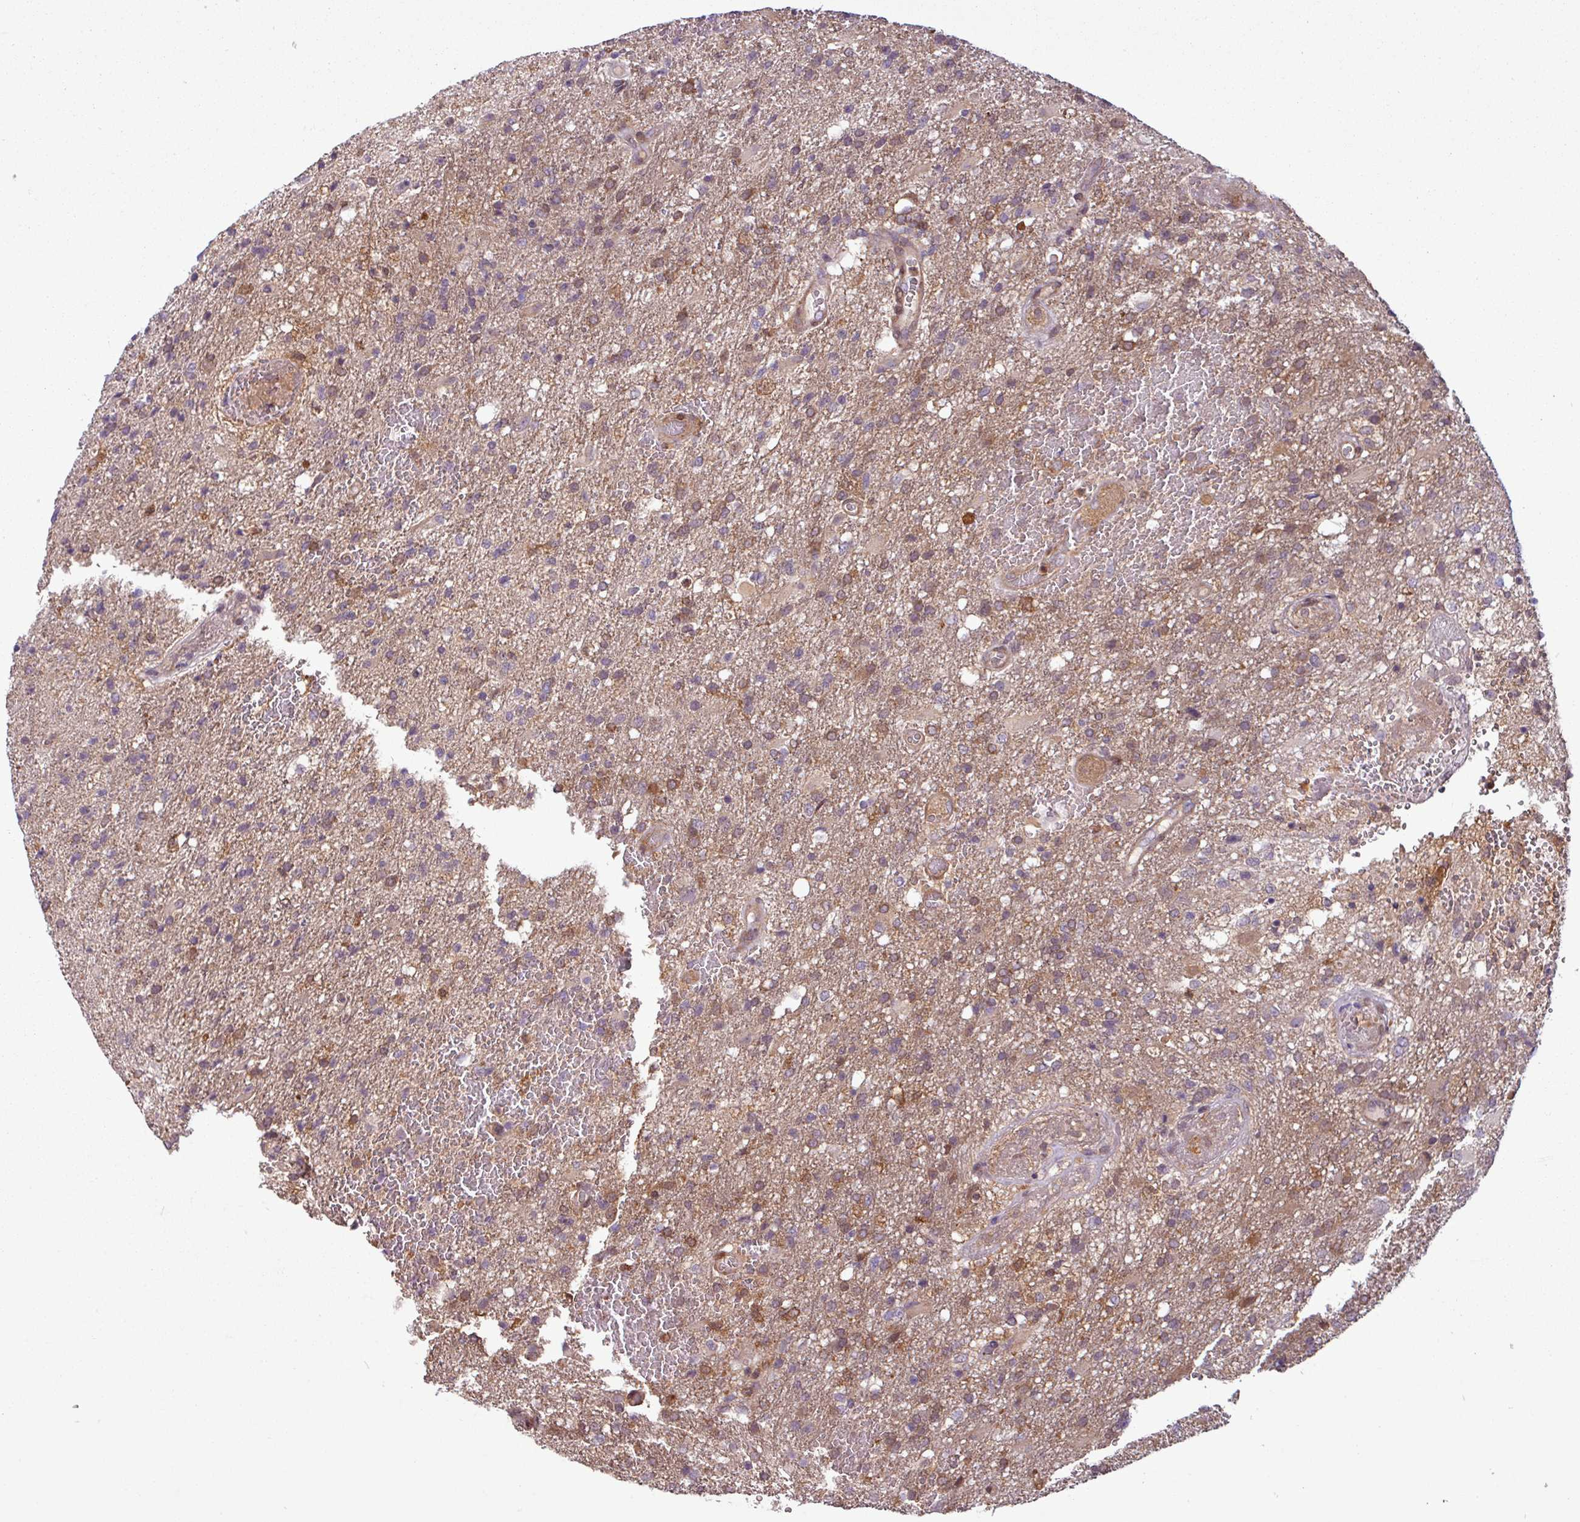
{"staining": {"intensity": "weak", "quantity": "25%-75%", "location": "cytoplasmic/membranous"}, "tissue": "glioma", "cell_type": "Tumor cells", "image_type": "cancer", "snomed": [{"axis": "morphology", "description": "Glioma, malignant, High grade"}, {"axis": "topography", "description": "Brain"}], "caption": "Immunohistochemical staining of human glioma exhibits low levels of weak cytoplasmic/membranous protein staining in about 25%-75% of tumor cells.", "gene": "SH3BGRL", "patient": {"sex": "female", "age": 74}}